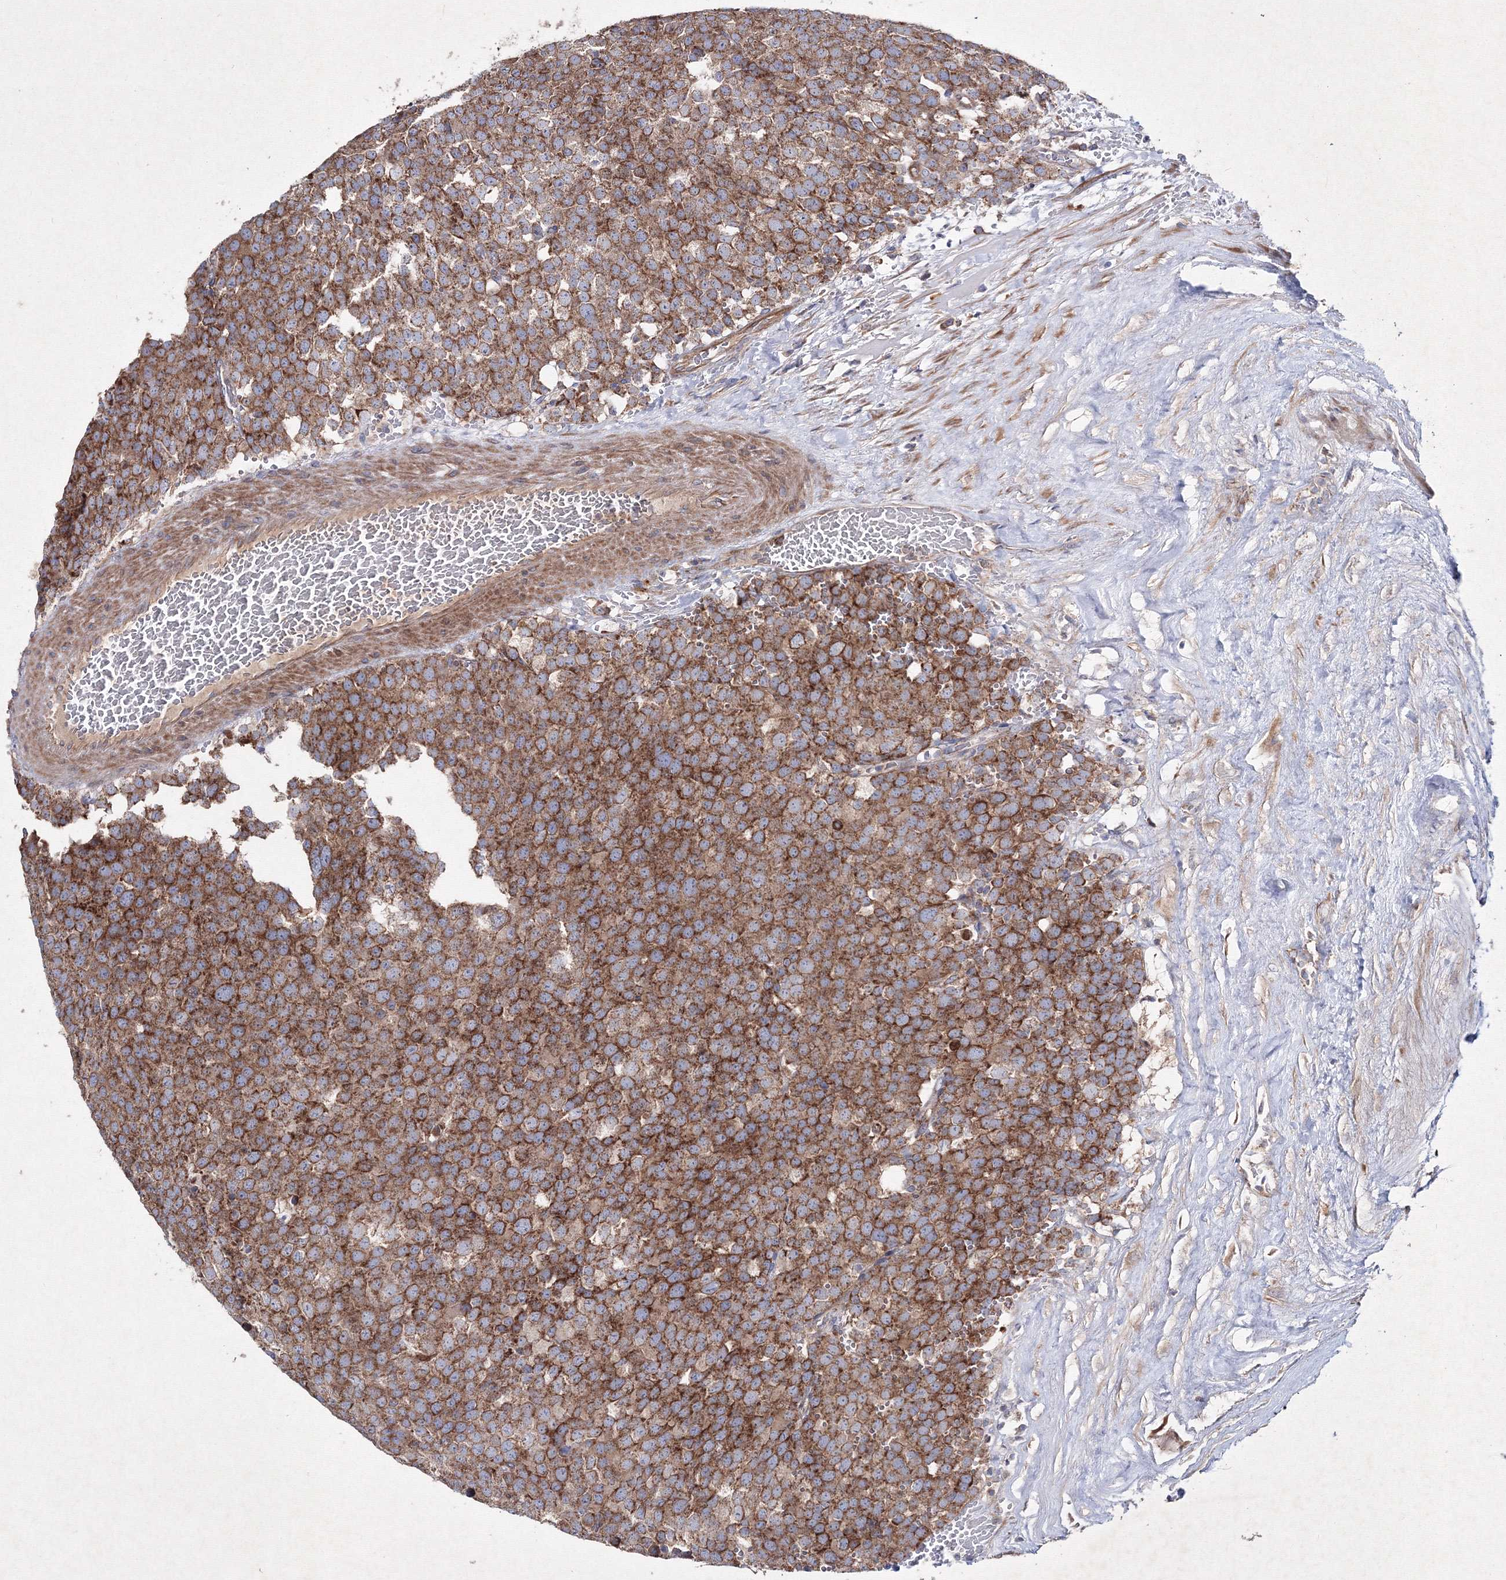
{"staining": {"intensity": "strong", "quantity": ">75%", "location": "cytoplasmic/membranous"}, "tissue": "testis cancer", "cell_type": "Tumor cells", "image_type": "cancer", "snomed": [{"axis": "morphology", "description": "Seminoma, NOS"}, {"axis": "topography", "description": "Testis"}], "caption": "Testis cancer tissue demonstrates strong cytoplasmic/membranous staining in about >75% of tumor cells, visualized by immunohistochemistry. (brown staining indicates protein expression, while blue staining denotes nuclei).", "gene": "GFM1", "patient": {"sex": "male", "age": 71}}